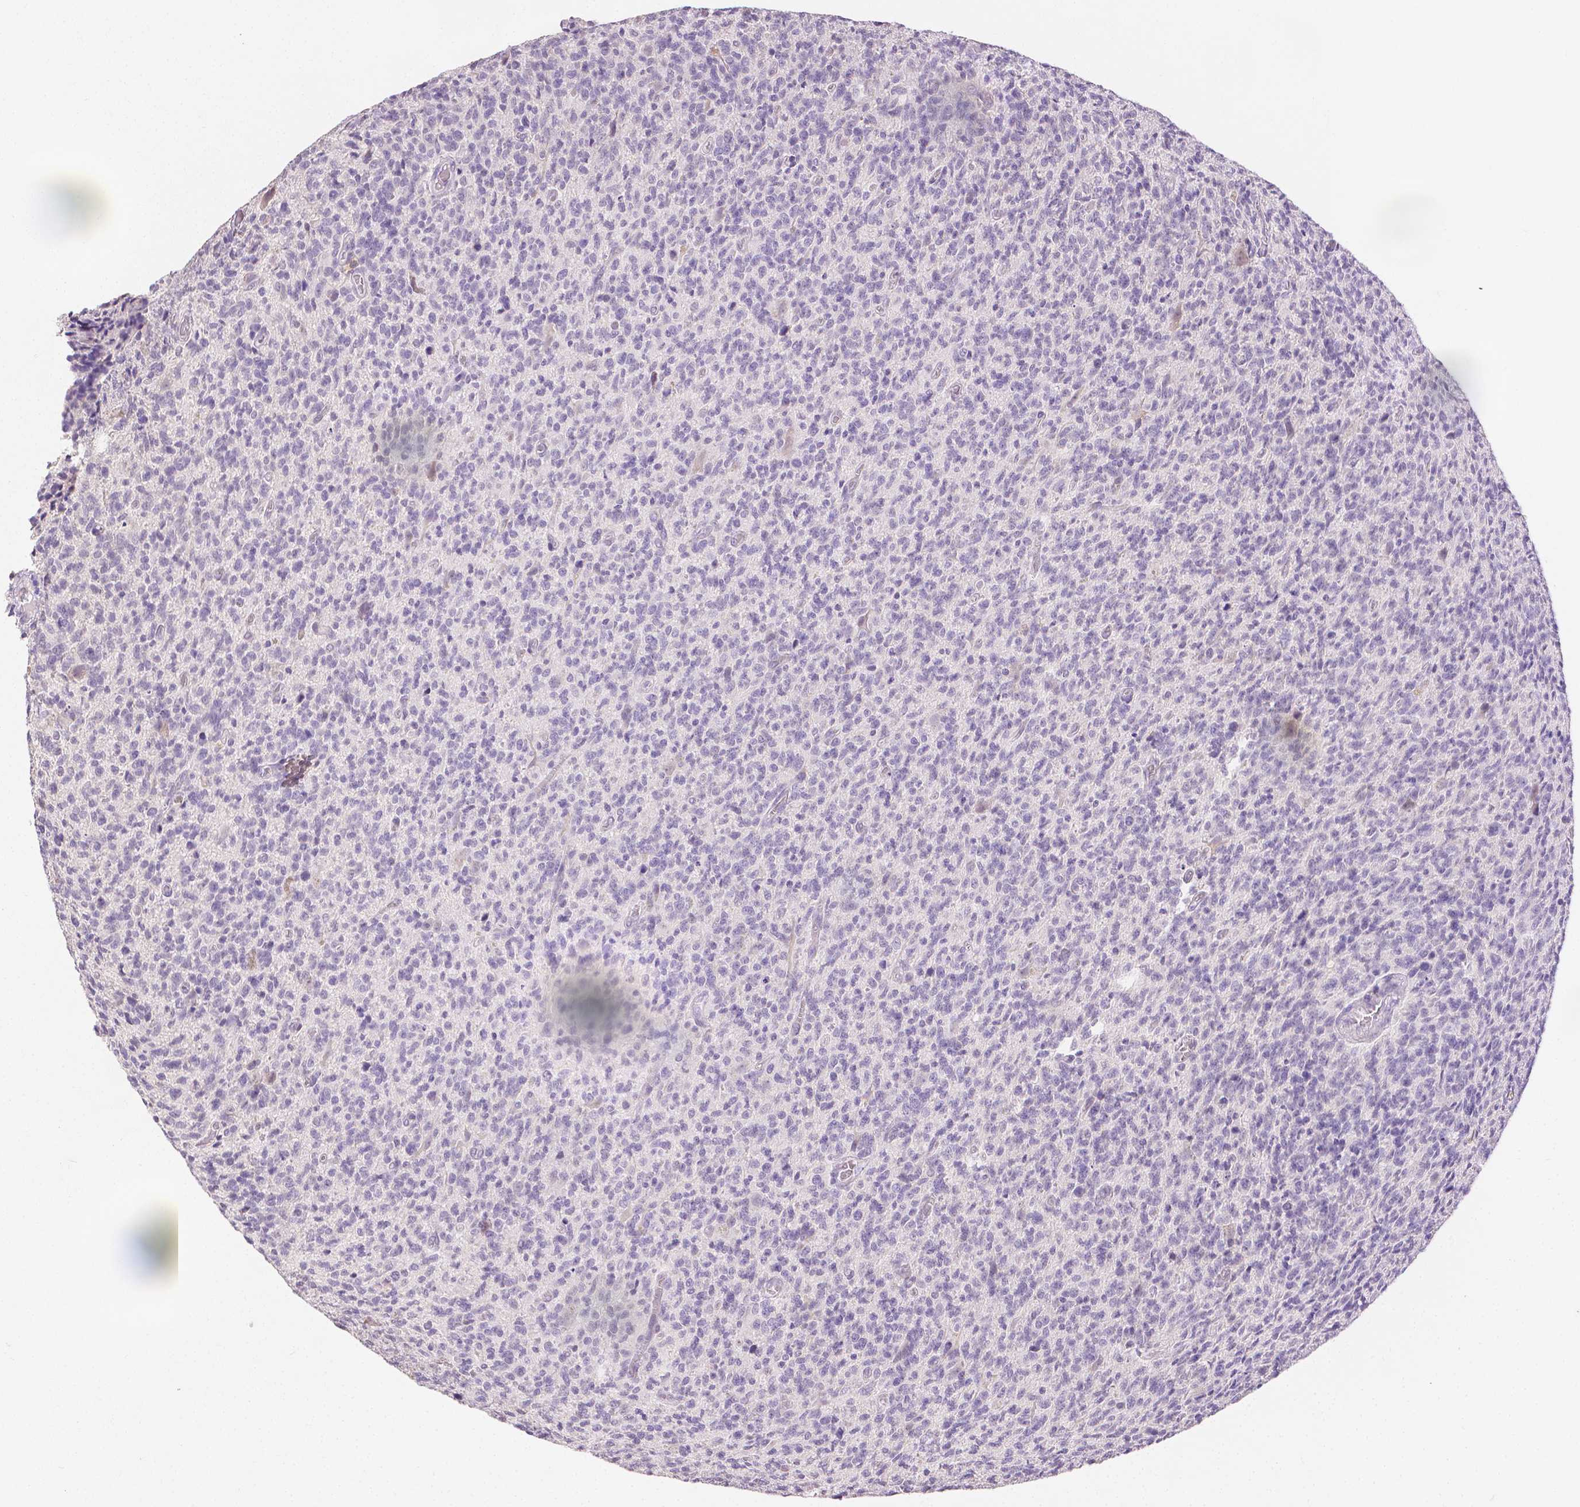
{"staining": {"intensity": "negative", "quantity": "none", "location": "none"}, "tissue": "glioma", "cell_type": "Tumor cells", "image_type": "cancer", "snomed": [{"axis": "morphology", "description": "Glioma, malignant, High grade"}, {"axis": "topography", "description": "Brain"}], "caption": "Human glioma stained for a protein using IHC shows no positivity in tumor cells.", "gene": "TGM1", "patient": {"sex": "male", "age": 76}}